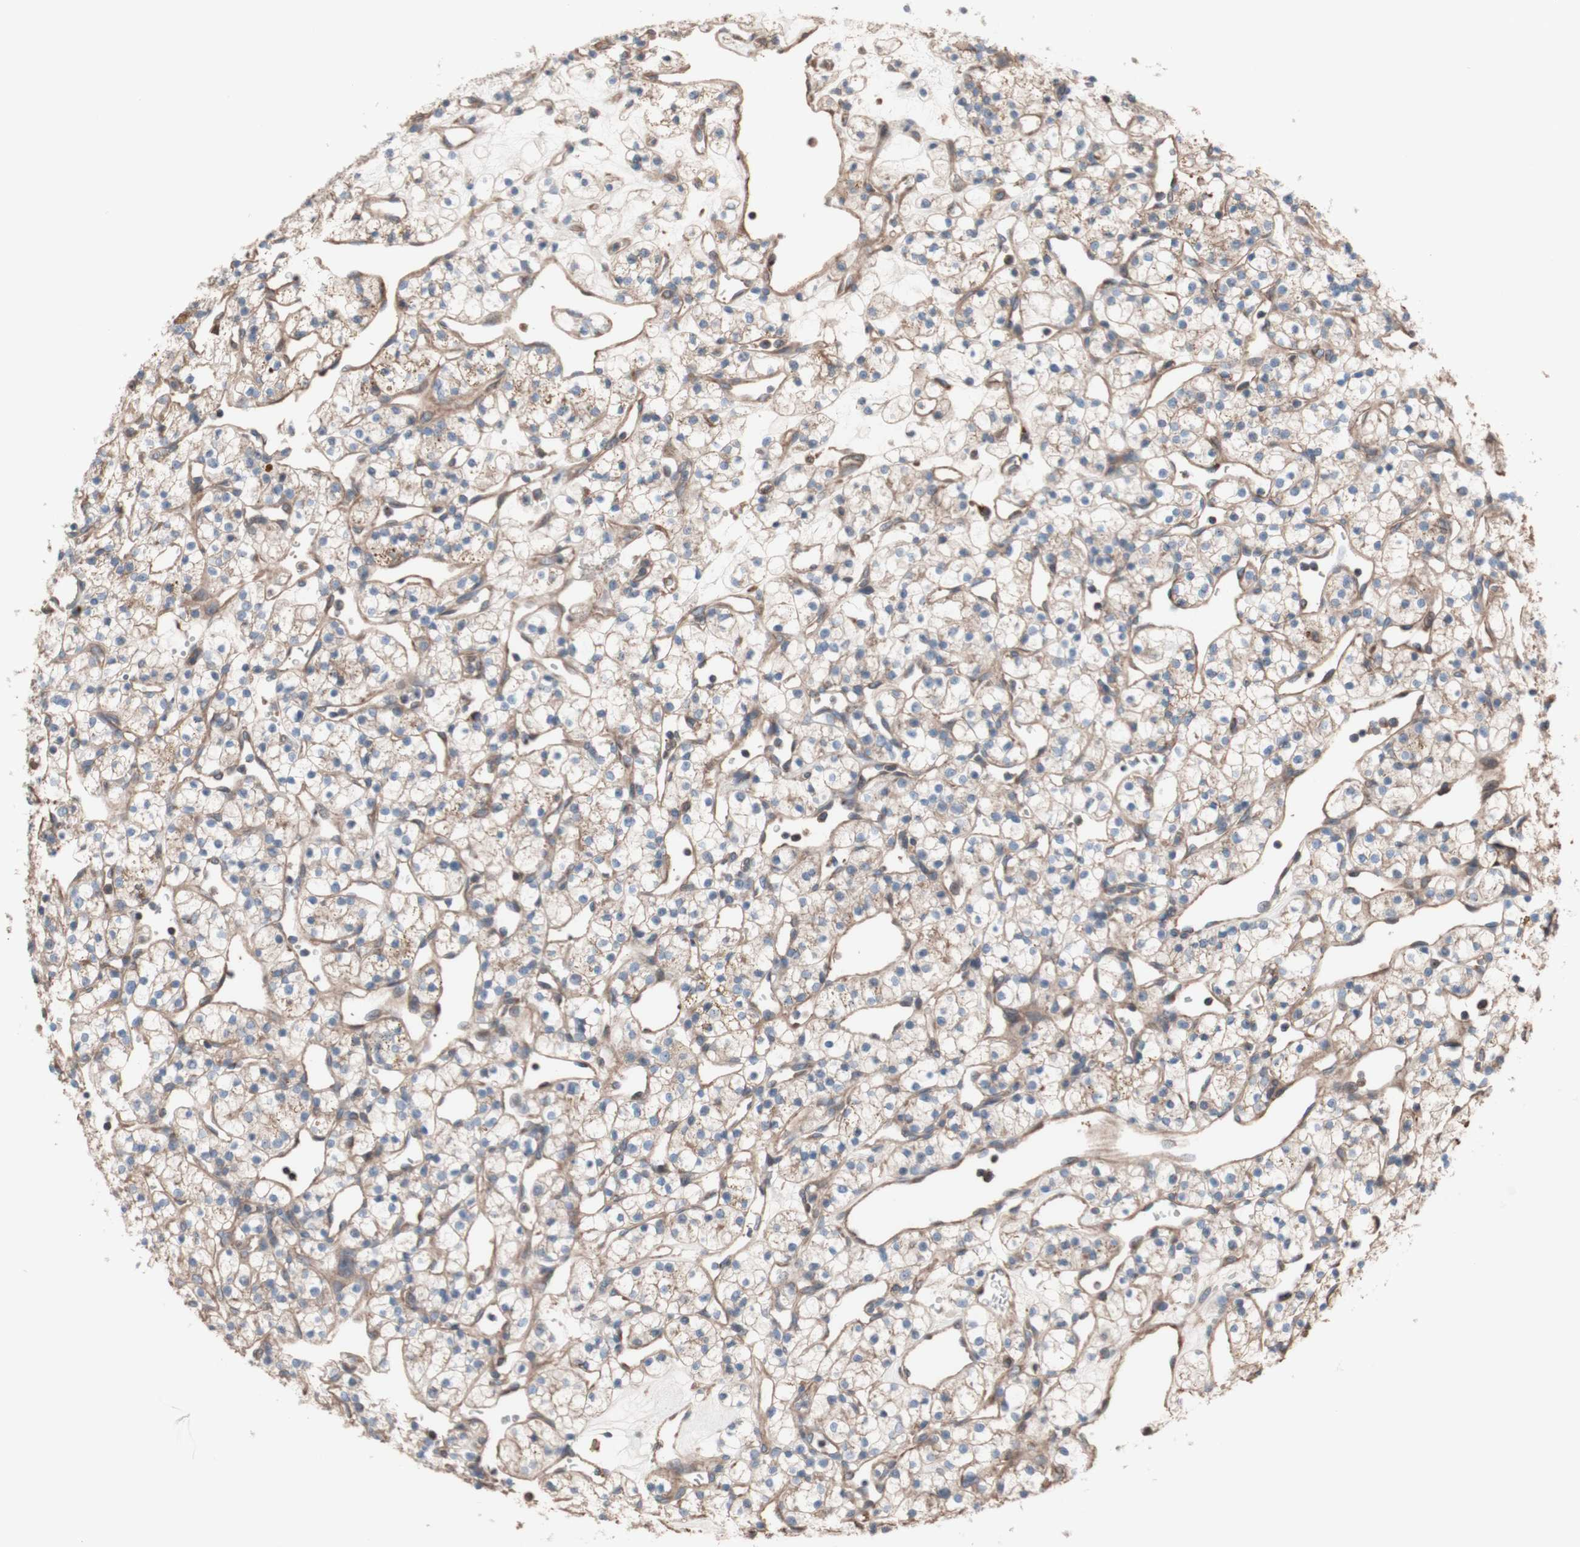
{"staining": {"intensity": "weak", "quantity": ">75%", "location": "cytoplasmic/membranous"}, "tissue": "renal cancer", "cell_type": "Tumor cells", "image_type": "cancer", "snomed": [{"axis": "morphology", "description": "Adenocarcinoma, NOS"}, {"axis": "topography", "description": "Kidney"}], "caption": "IHC staining of adenocarcinoma (renal), which demonstrates low levels of weak cytoplasmic/membranous expression in about >75% of tumor cells indicating weak cytoplasmic/membranous protein positivity. The staining was performed using DAB (3,3'-diaminobenzidine) (brown) for protein detection and nuclei were counterstained in hematoxylin (blue).", "gene": "COPB1", "patient": {"sex": "female", "age": 60}}